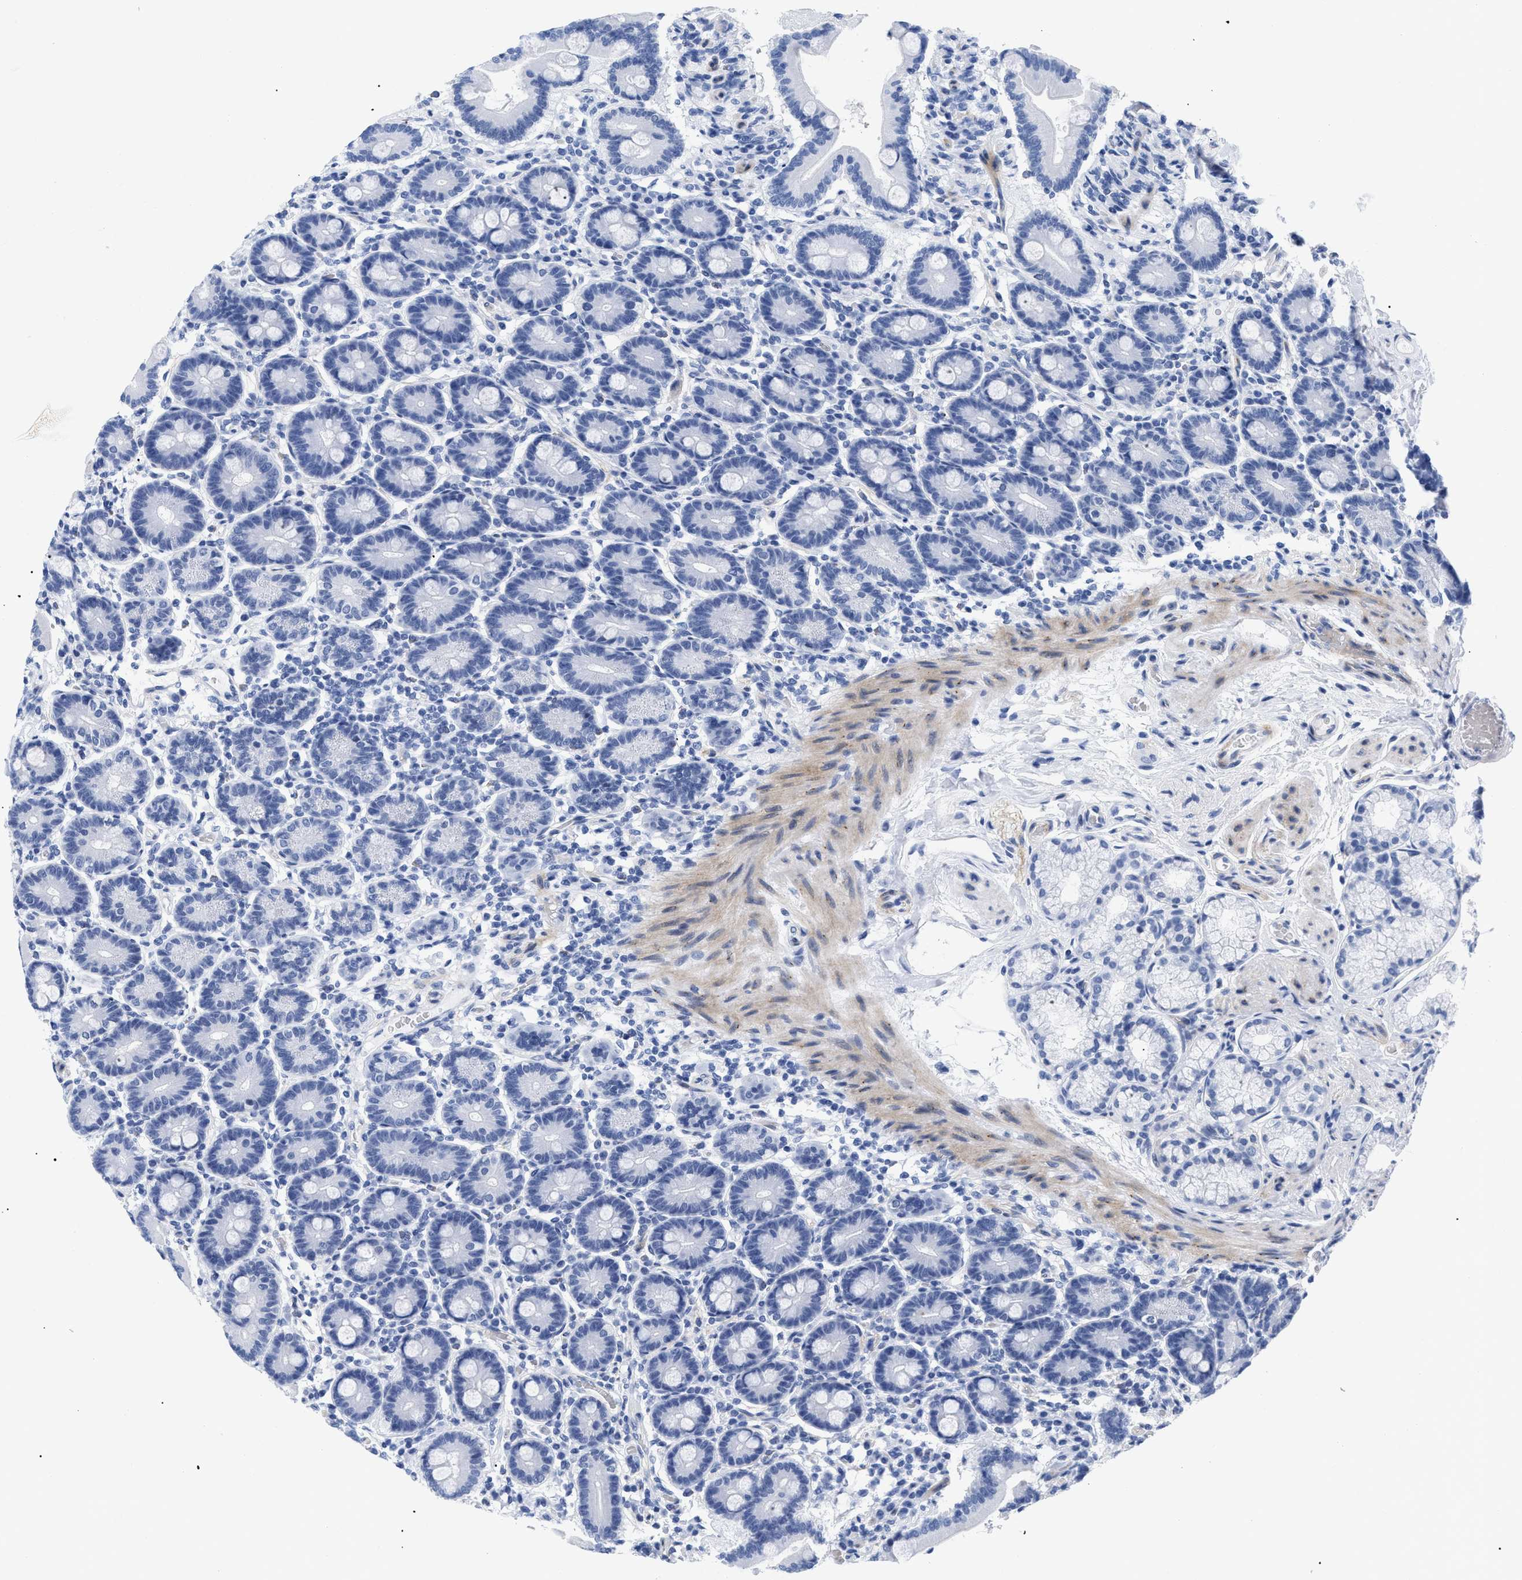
{"staining": {"intensity": "negative", "quantity": "none", "location": "none"}, "tissue": "duodenum", "cell_type": "Glandular cells", "image_type": "normal", "snomed": [{"axis": "morphology", "description": "Normal tissue, NOS"}, {"axis": "topography", "description": "Duodenum"}], "caption": "A high-resolution image shows immunohistochemistry (IHC) staining of unremarkable duodenum, which shows no significant staining in glandular cells. (Stains: DAB IHC with hematoxylin counter stain, Microscopy: brightfield microscopy at high magnification).", "gene": "DUSP26", "patient": {"sex": "male", "age": 54}}